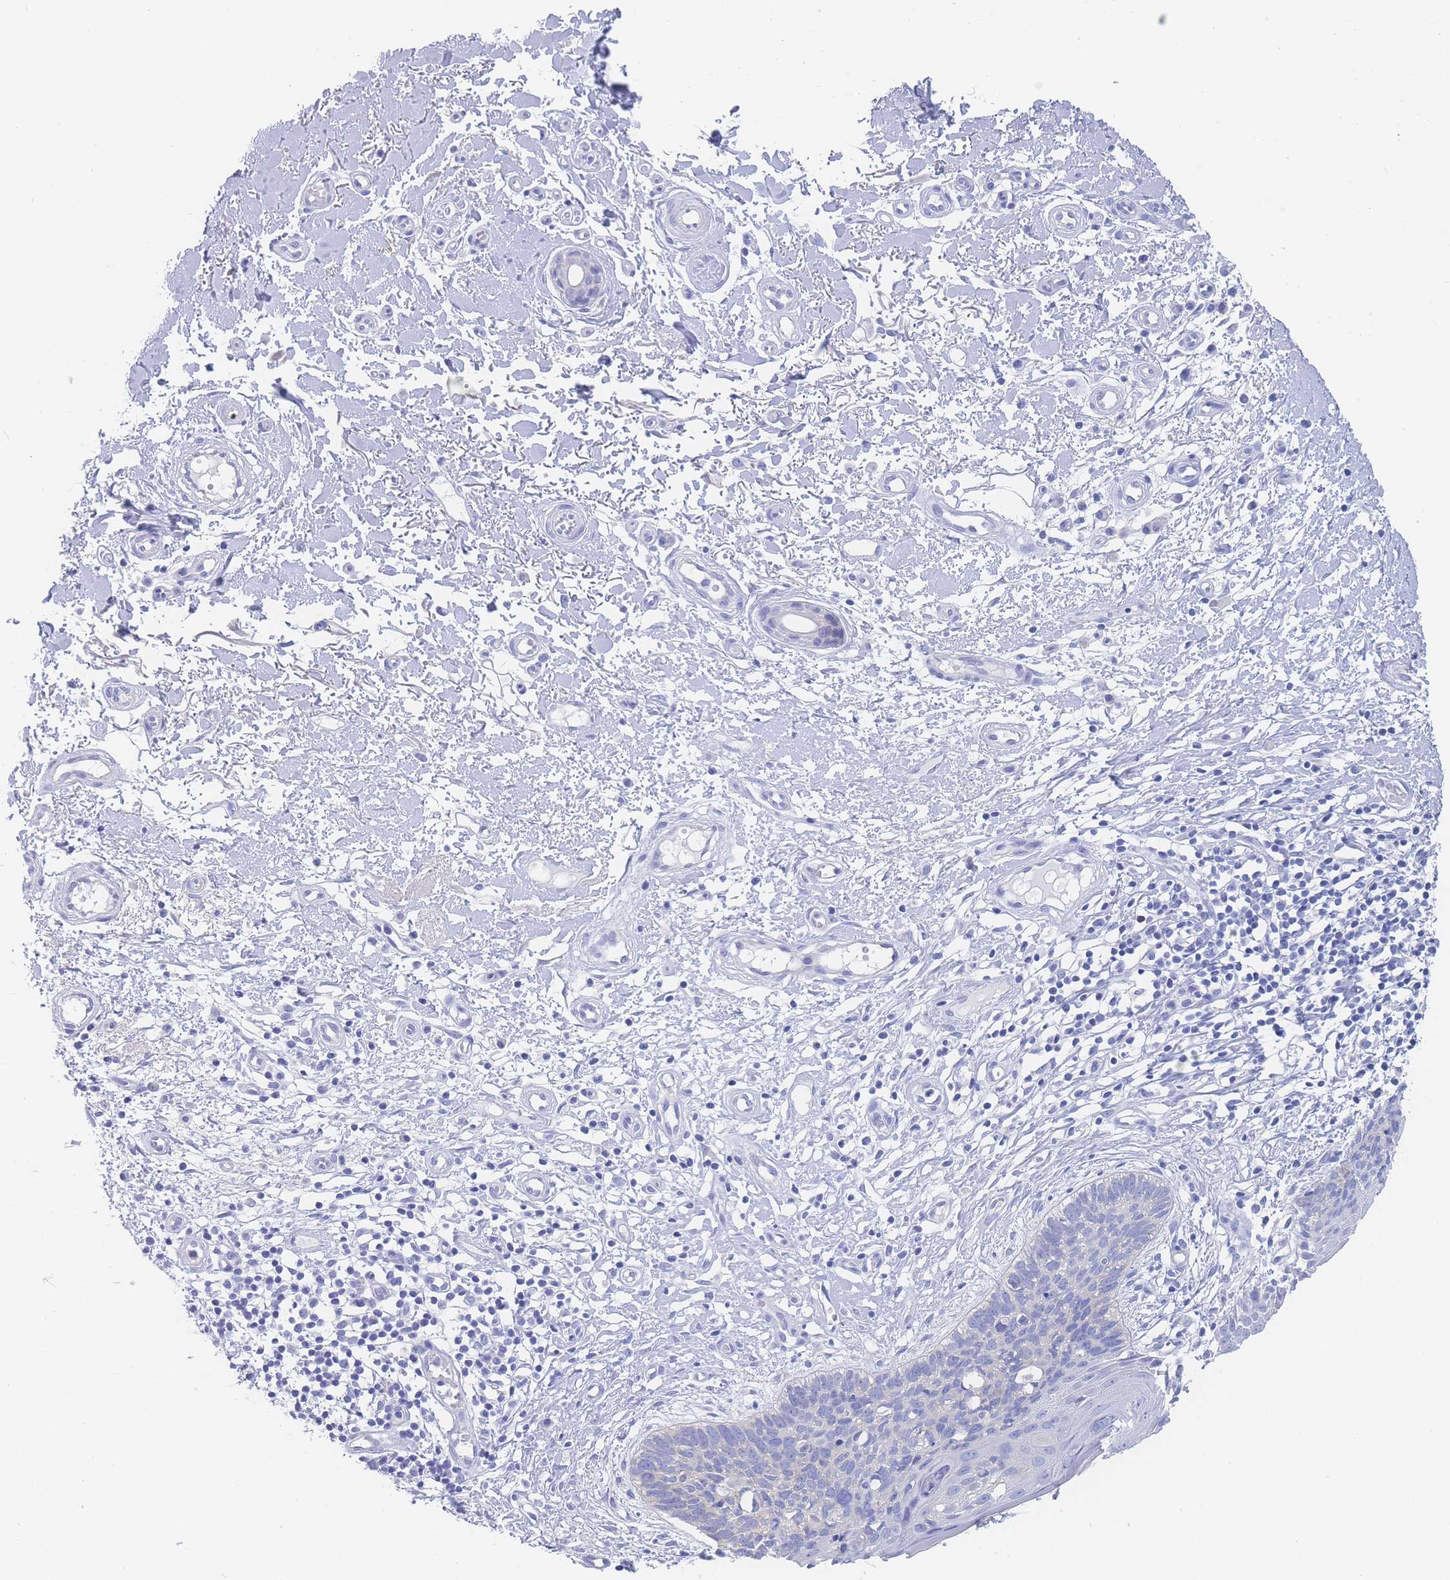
{"staining": {"intensity": "negative", "quantity": "none", "location": "none"}, "tissue": "skin cancer", "cell_type": "Tumor cells", "image_type": "cancer", "snomed": [{"axis": "morphology", "description": "Basal cell carcinoma"}, {"axis": "topography", "description": "Skin"}], "caption": "This is a photomicrograph of immunohistochemistry staining of skin cancer (basal cell carcinoma), which shows no positivity in tumor cells.", "gene": "LZTFL1", "patient": {"sex": "male", "age": 78}}